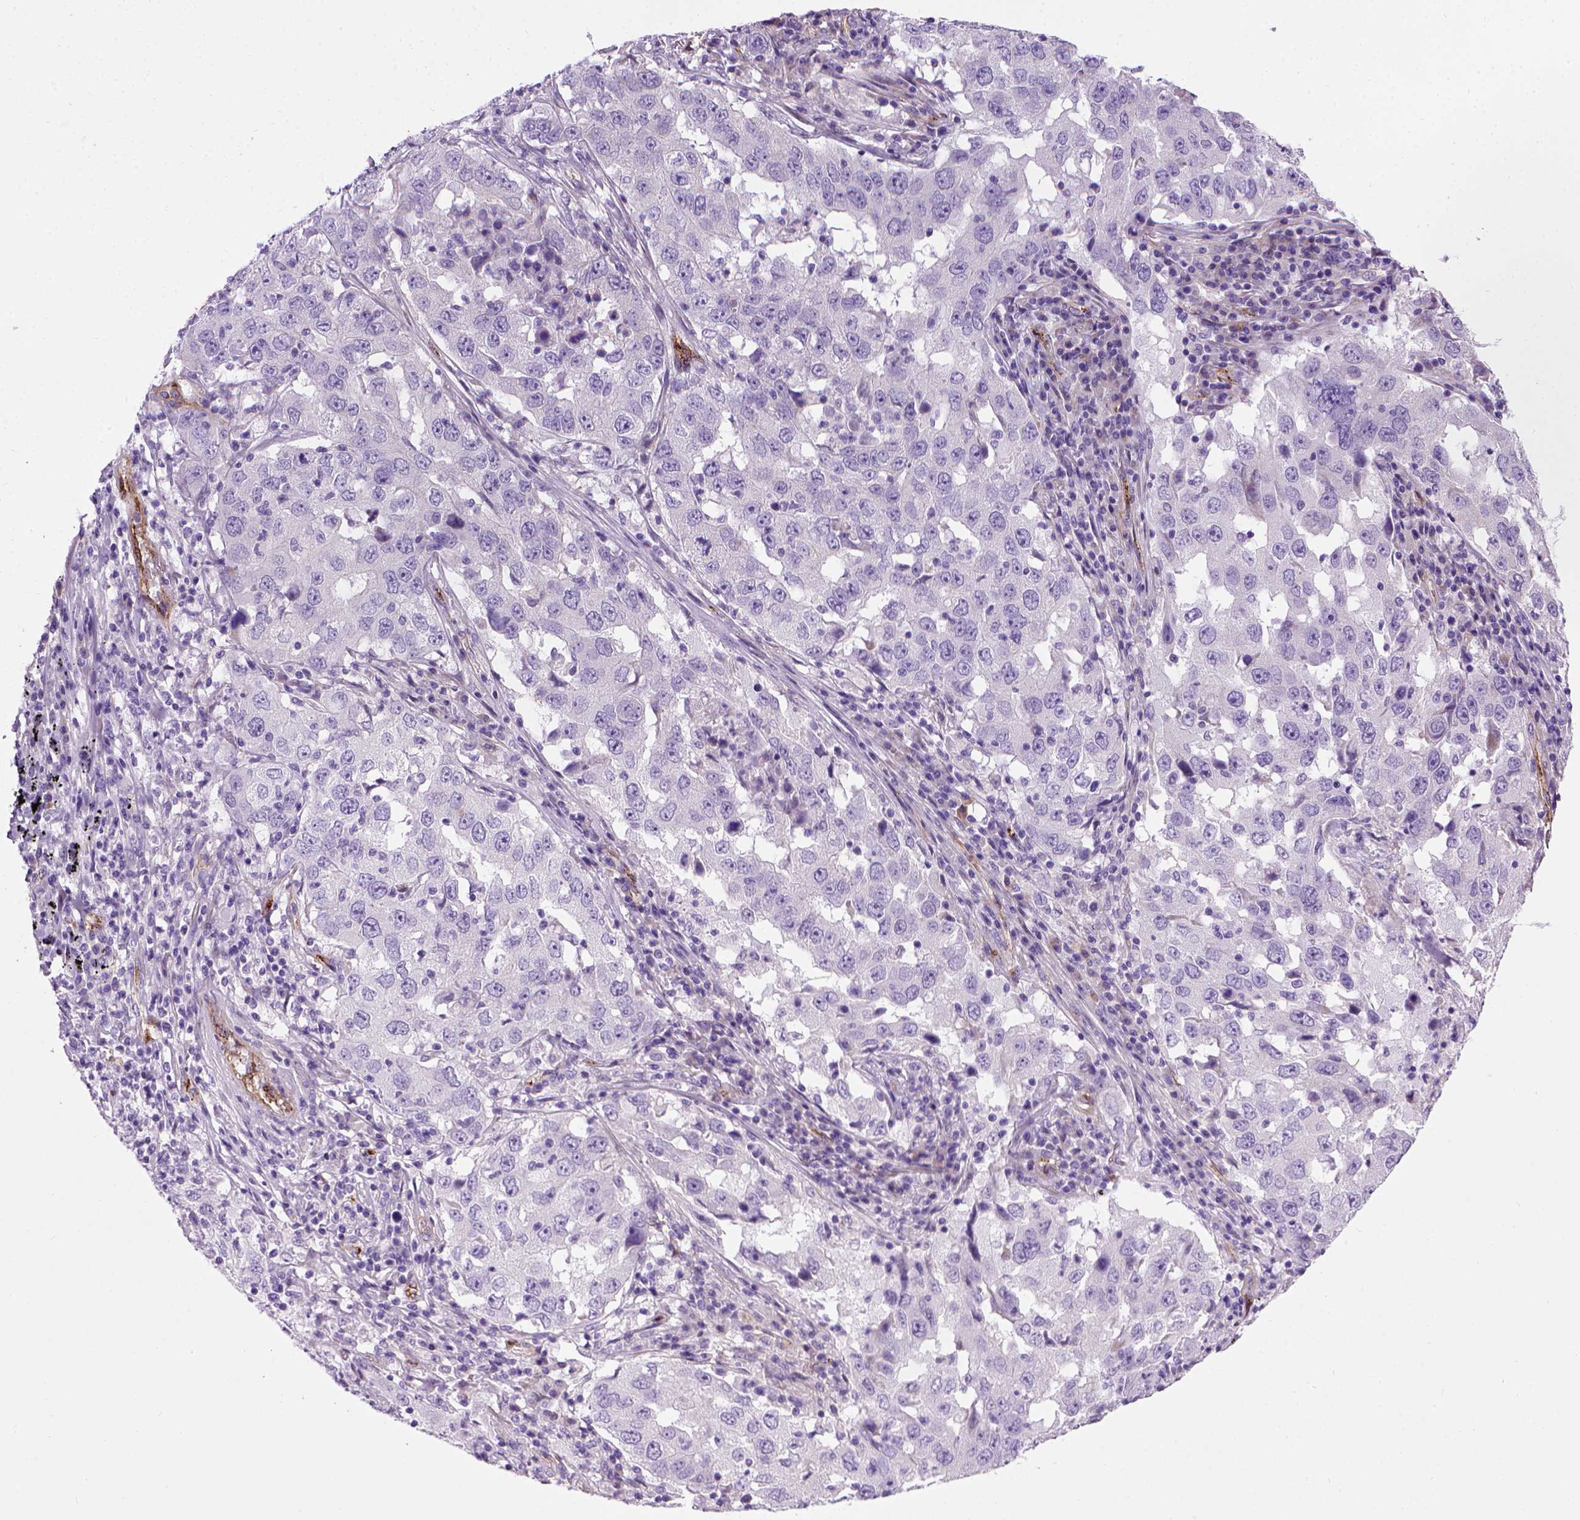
{"staining": {"intensity": "negative", "quantity": "none", "location": "none"}, "tissue": "lung cancer", "cell_type": "Tumor cells", "image_type": "cancer", "snomed": [{"axis": "morphology", "description": "Adenocarcinoma, NOS"}, {"axis": "topography", "description": "Lung"}], "caption": "Tumor cells are negative for brown protein staining in lung adenocarcinoma. Nuclei are stained in blue.", "gene": "VWF", "patient": {"sex": "male", "age": 73}}